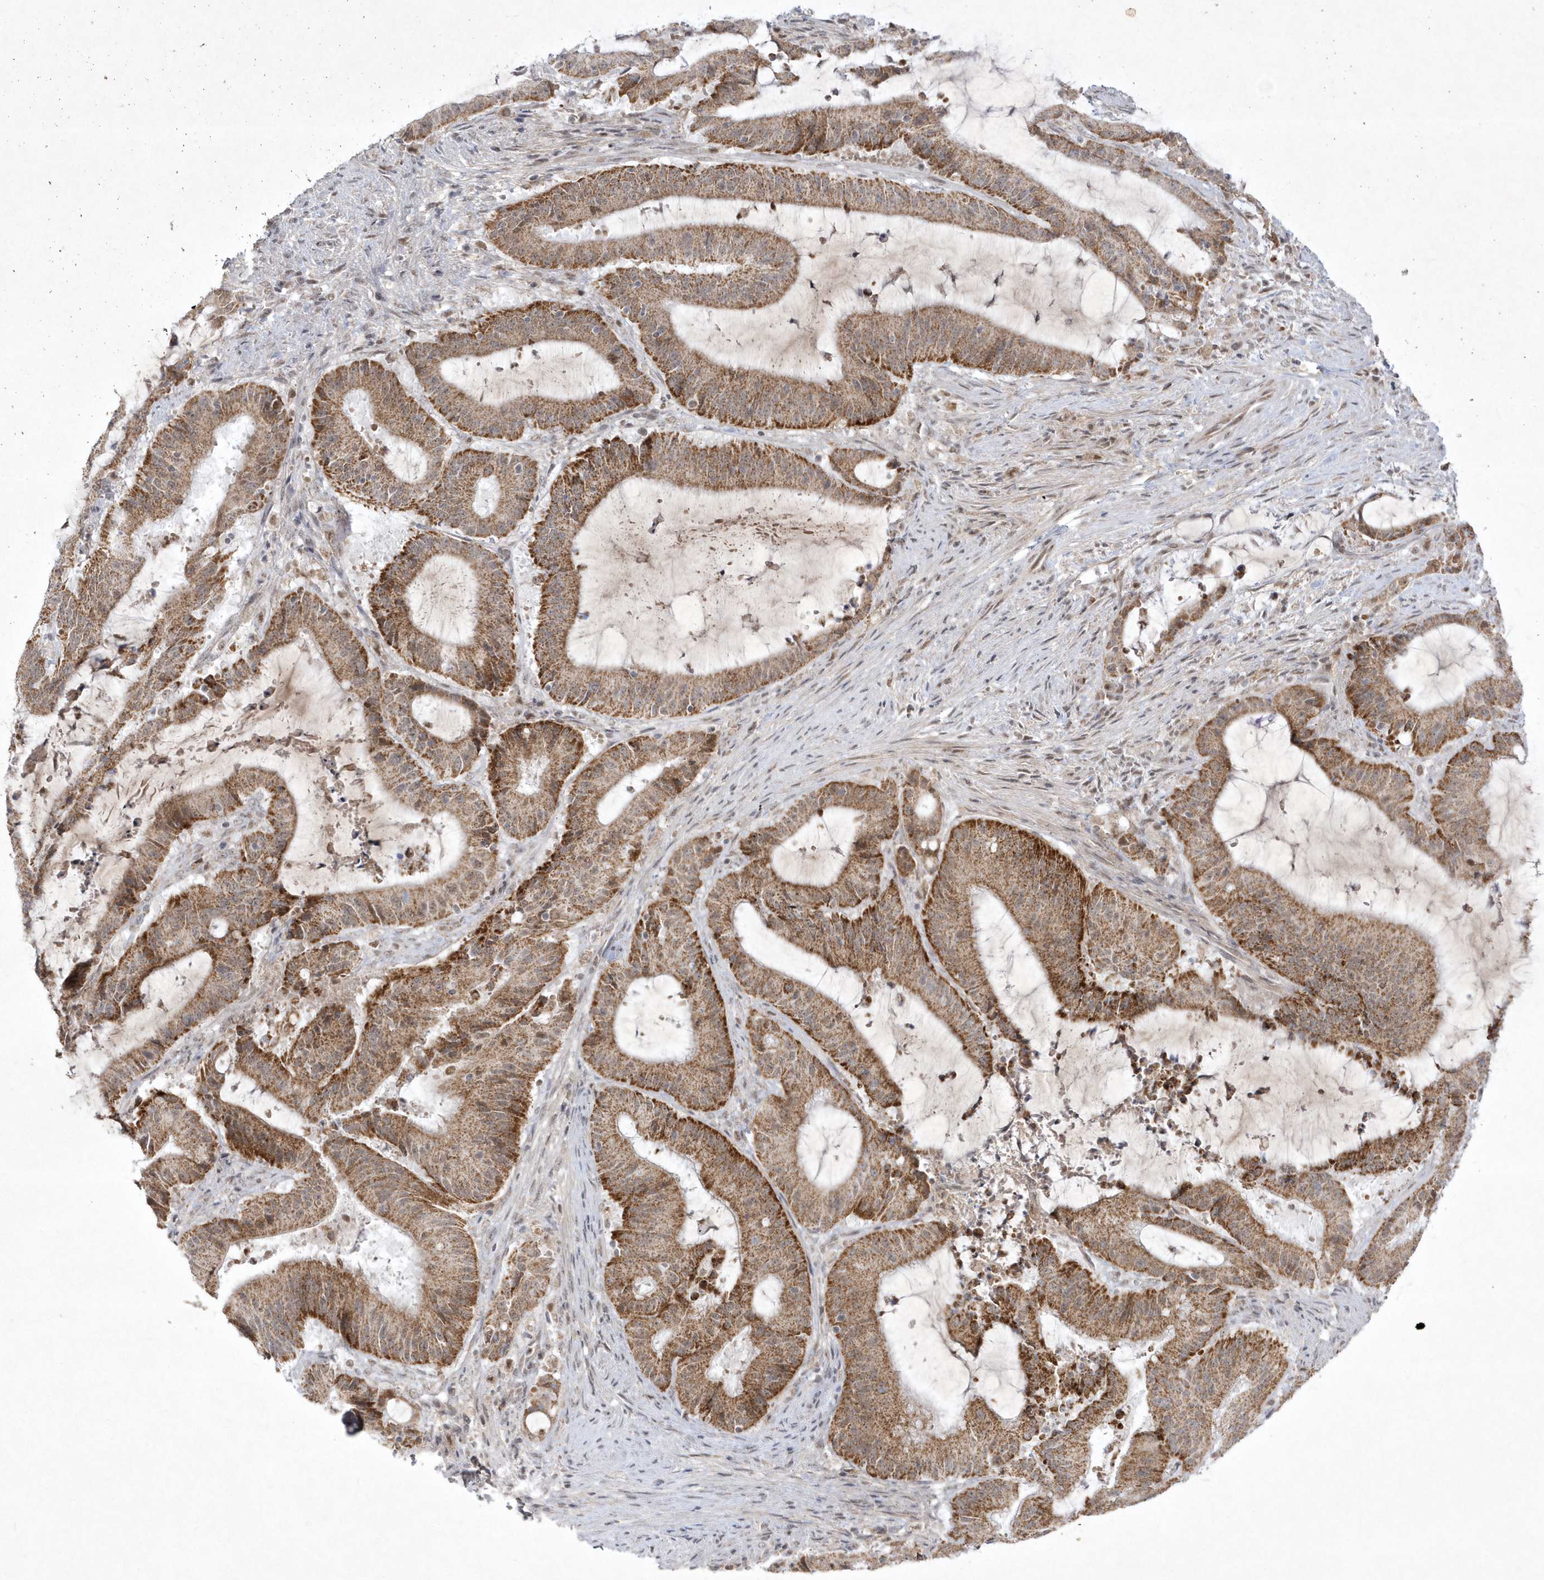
{"staining": {"intensity": "moderate", "quantity": ">75%", "location": "cytoplasmic/membranous"}, "tissue": "liver cancer", "cell_type": "Tumor cells", "image_type": "cancer", "snomed": [{"axis": "morphology", "description": "Normal tissue, NOS"}, {"axis": "morphology", "description": "Cholangiocarcinoma"}, {"axis": "topography", "description": "Liver"}, {"axis": "topography", "description": "Peripheral nerve tissue"}], "caption": "An IHC image of neoplastic tissue is shown. Protein staining in brown highlights moderate cytoplasmic/membranous positivity in liver cancer within tumor cells.", "gene": "CPSF3", "patient": {"sex": "female", "age": 73}}